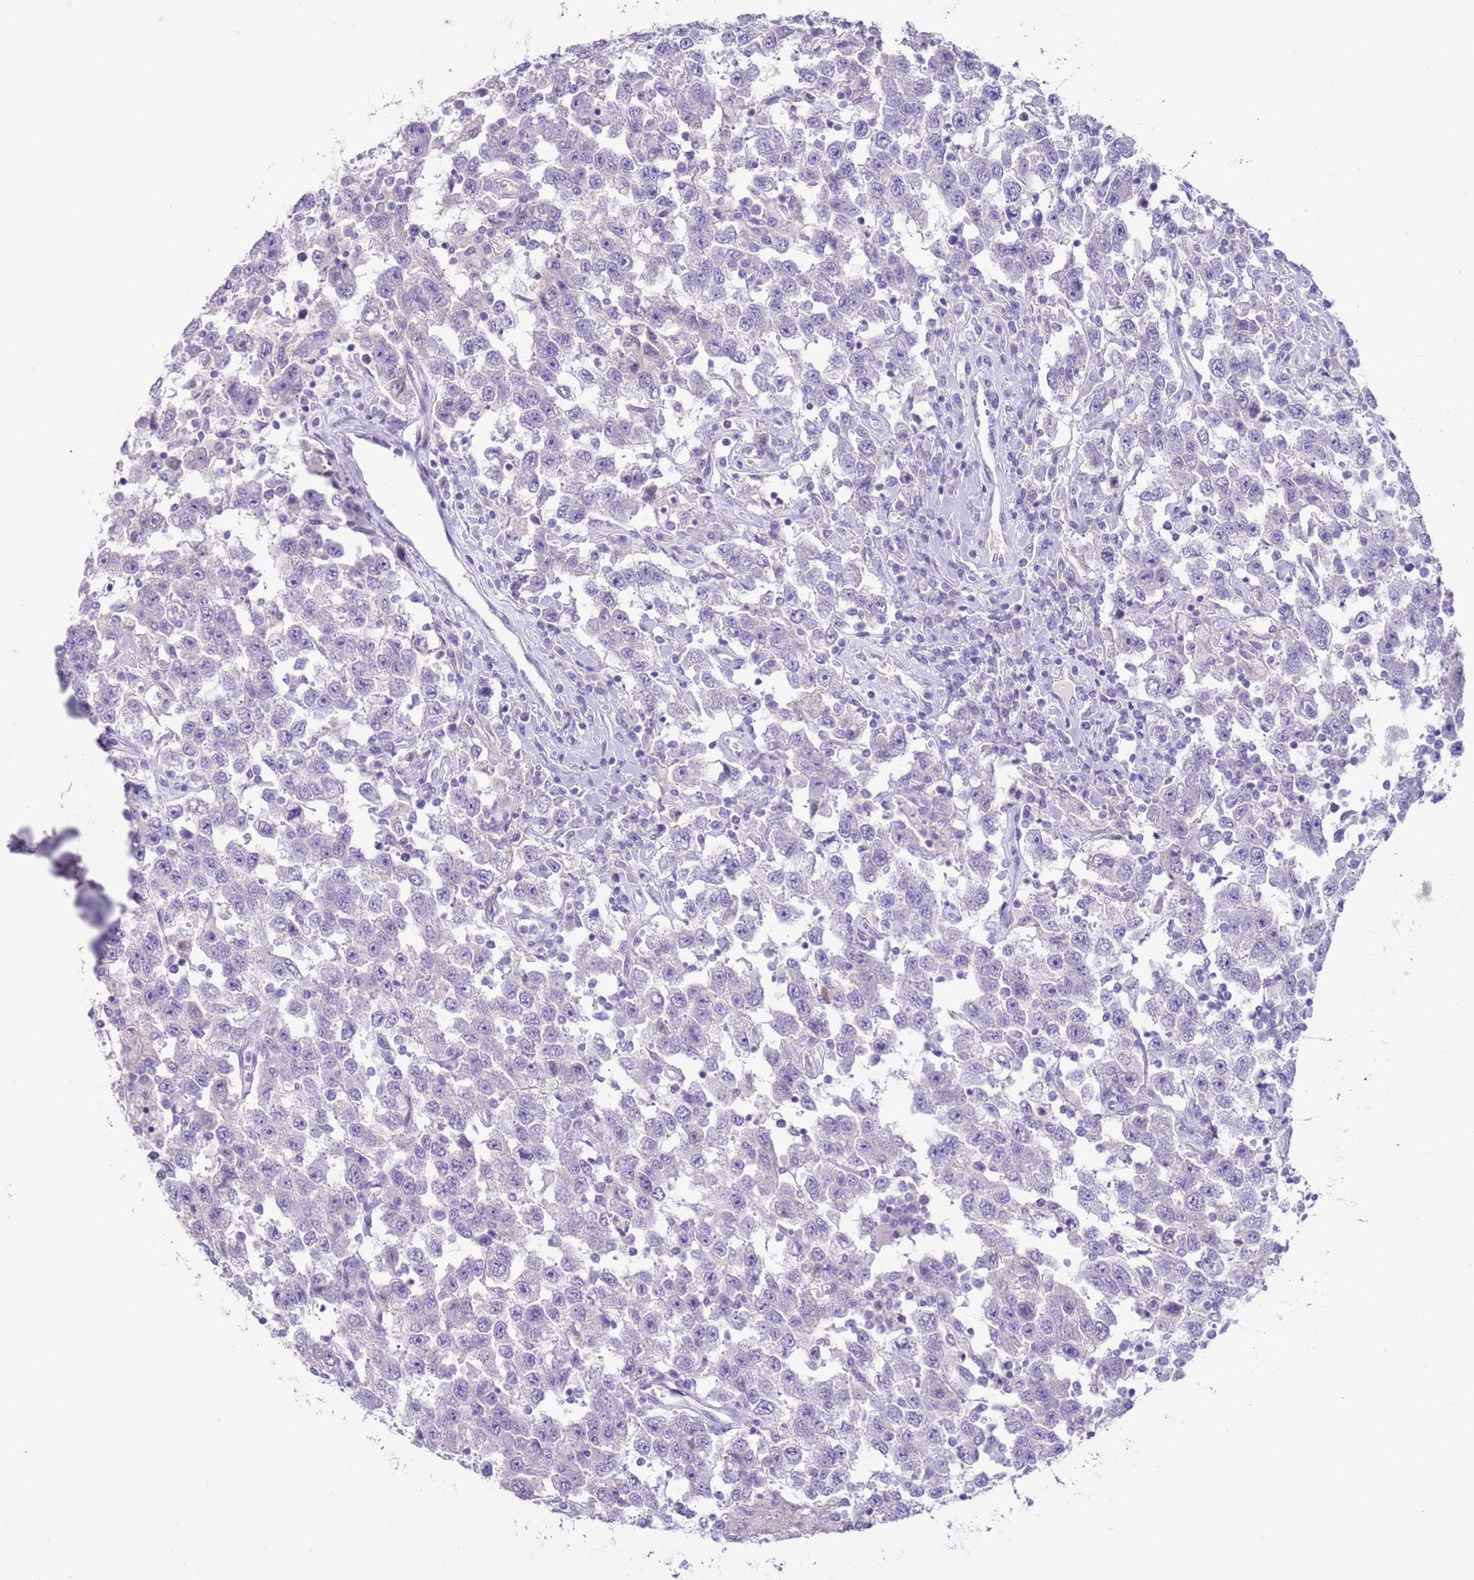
{"staining": {"intensity": "negative", "quantity": "none", "location": "none"}, "tissue": "testis cancer", "cell_type": "Tumor cells", "image_type": "cancer", "snomed": [{"axis": "morphology", "description": "Seminoma, NOS"}, {"axis": "topography", "description": "Testis"}], "caption": "An image of human testis cancer (seminoma) is negative for staining in tumor cells.", "gene": "NPAP1", "patient": {"sex": "male", "age": 41}}